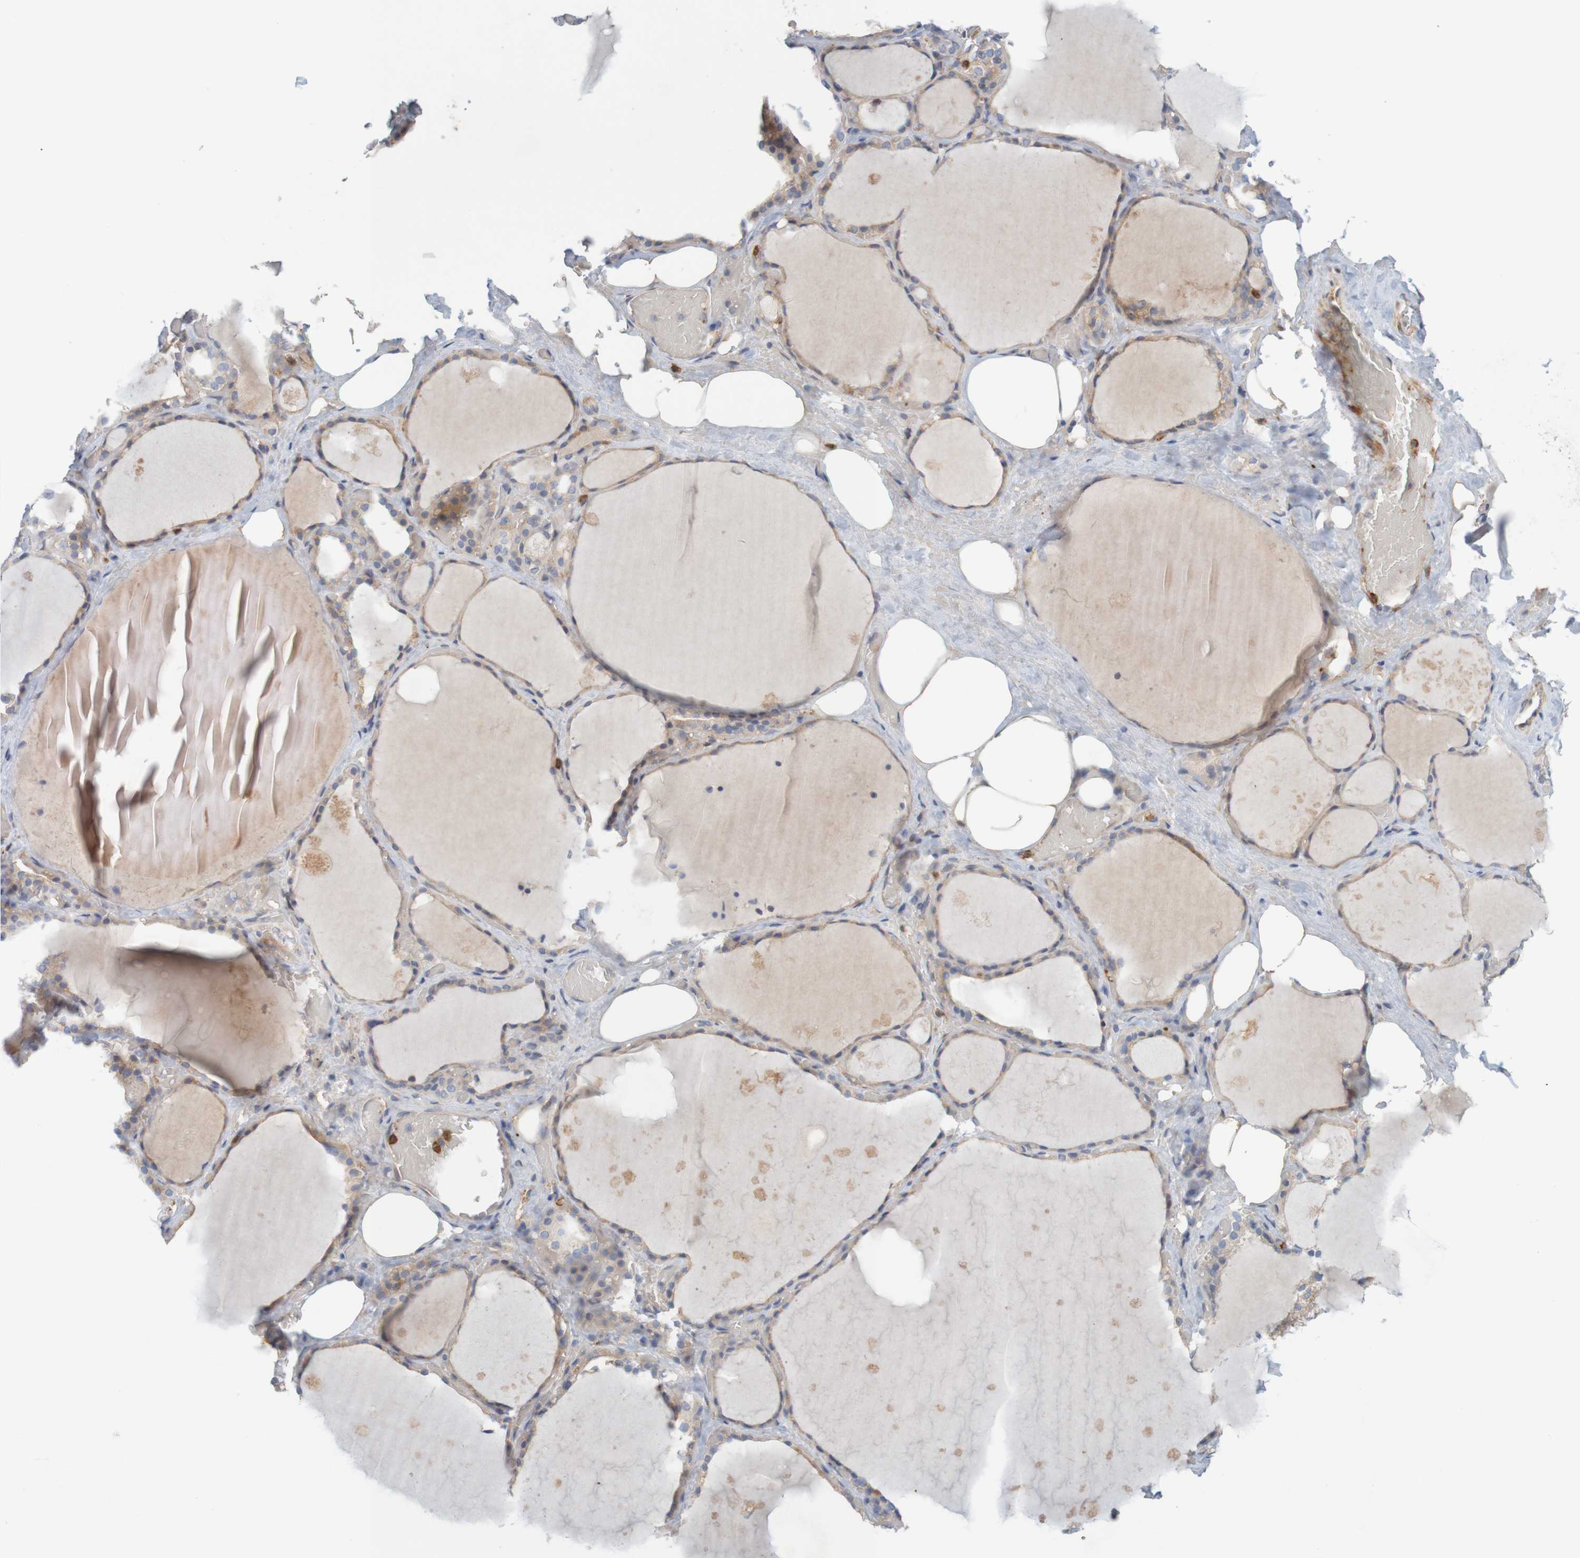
{"staining": {"intensity": "moderate", "quantity": ">75%", "location": "cytoplasmic/membranous"}, "tissue": "thyroid gland", "cell_type": "Glandular cells", "image_type": "normal", "snomed": [{"axis": "morphology", "description": "Normal tissue, NOS"}, {"axis": "topography", "description": "Thyroid gland"}], "caption": "Immunohistochemistry (IHC) of unremarkable human thyroid gland displays medium levels of moderate cytoplasmic/membranous staining in approximately >75% of glandular cells. (brown staining indicates protein expression, while blue staining denotes nuclei).", "gene": "KRT23", "patient": {"sex": "male", "age": 61}}